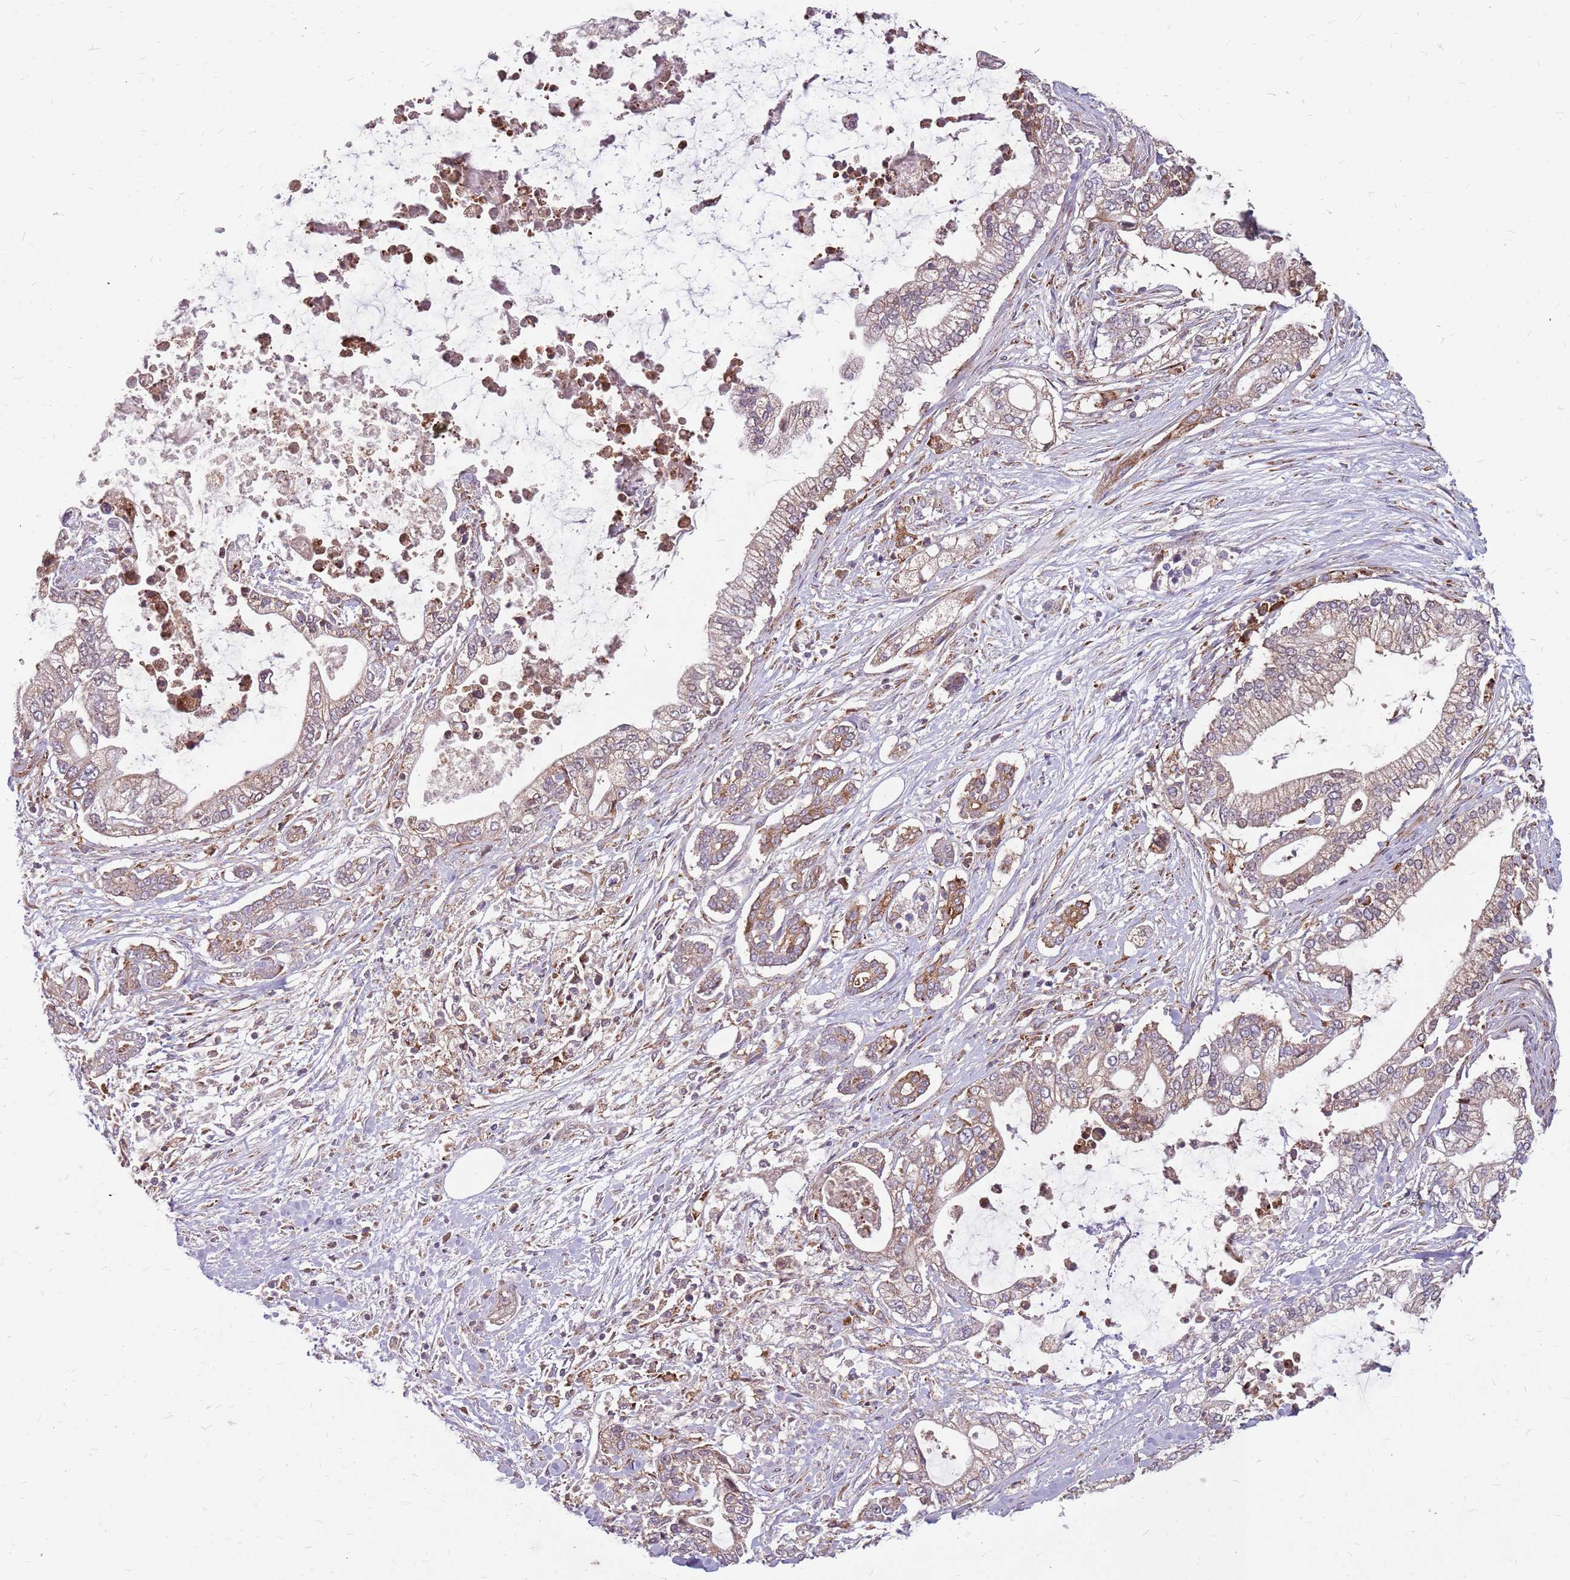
{"staining": {"intensity": "weak", "quantity": "25%-75%", "location": "cytoplasmic/membranous"}, "tissue": "pancreatic cancer", "cell_type": "Tumor cells", "image_type": "cancer", "snomed": [{"axis": "morphology", "description": "Adenocarcinoma, NOS"}, {"axis": "topography", "description": "Pancreas"}], "caption": "Immunohistochemistry (IHC) (DAB) staining of pancreatic adenocarcinoma exhibits weak cytoplasmic/membranous protein expression in about 25%-75% of tumor cells. The protein is shown in brown color, while the nuclei are stained blue.", "gene": "NME4", "patient": {"sex": "male", "age": 69}}